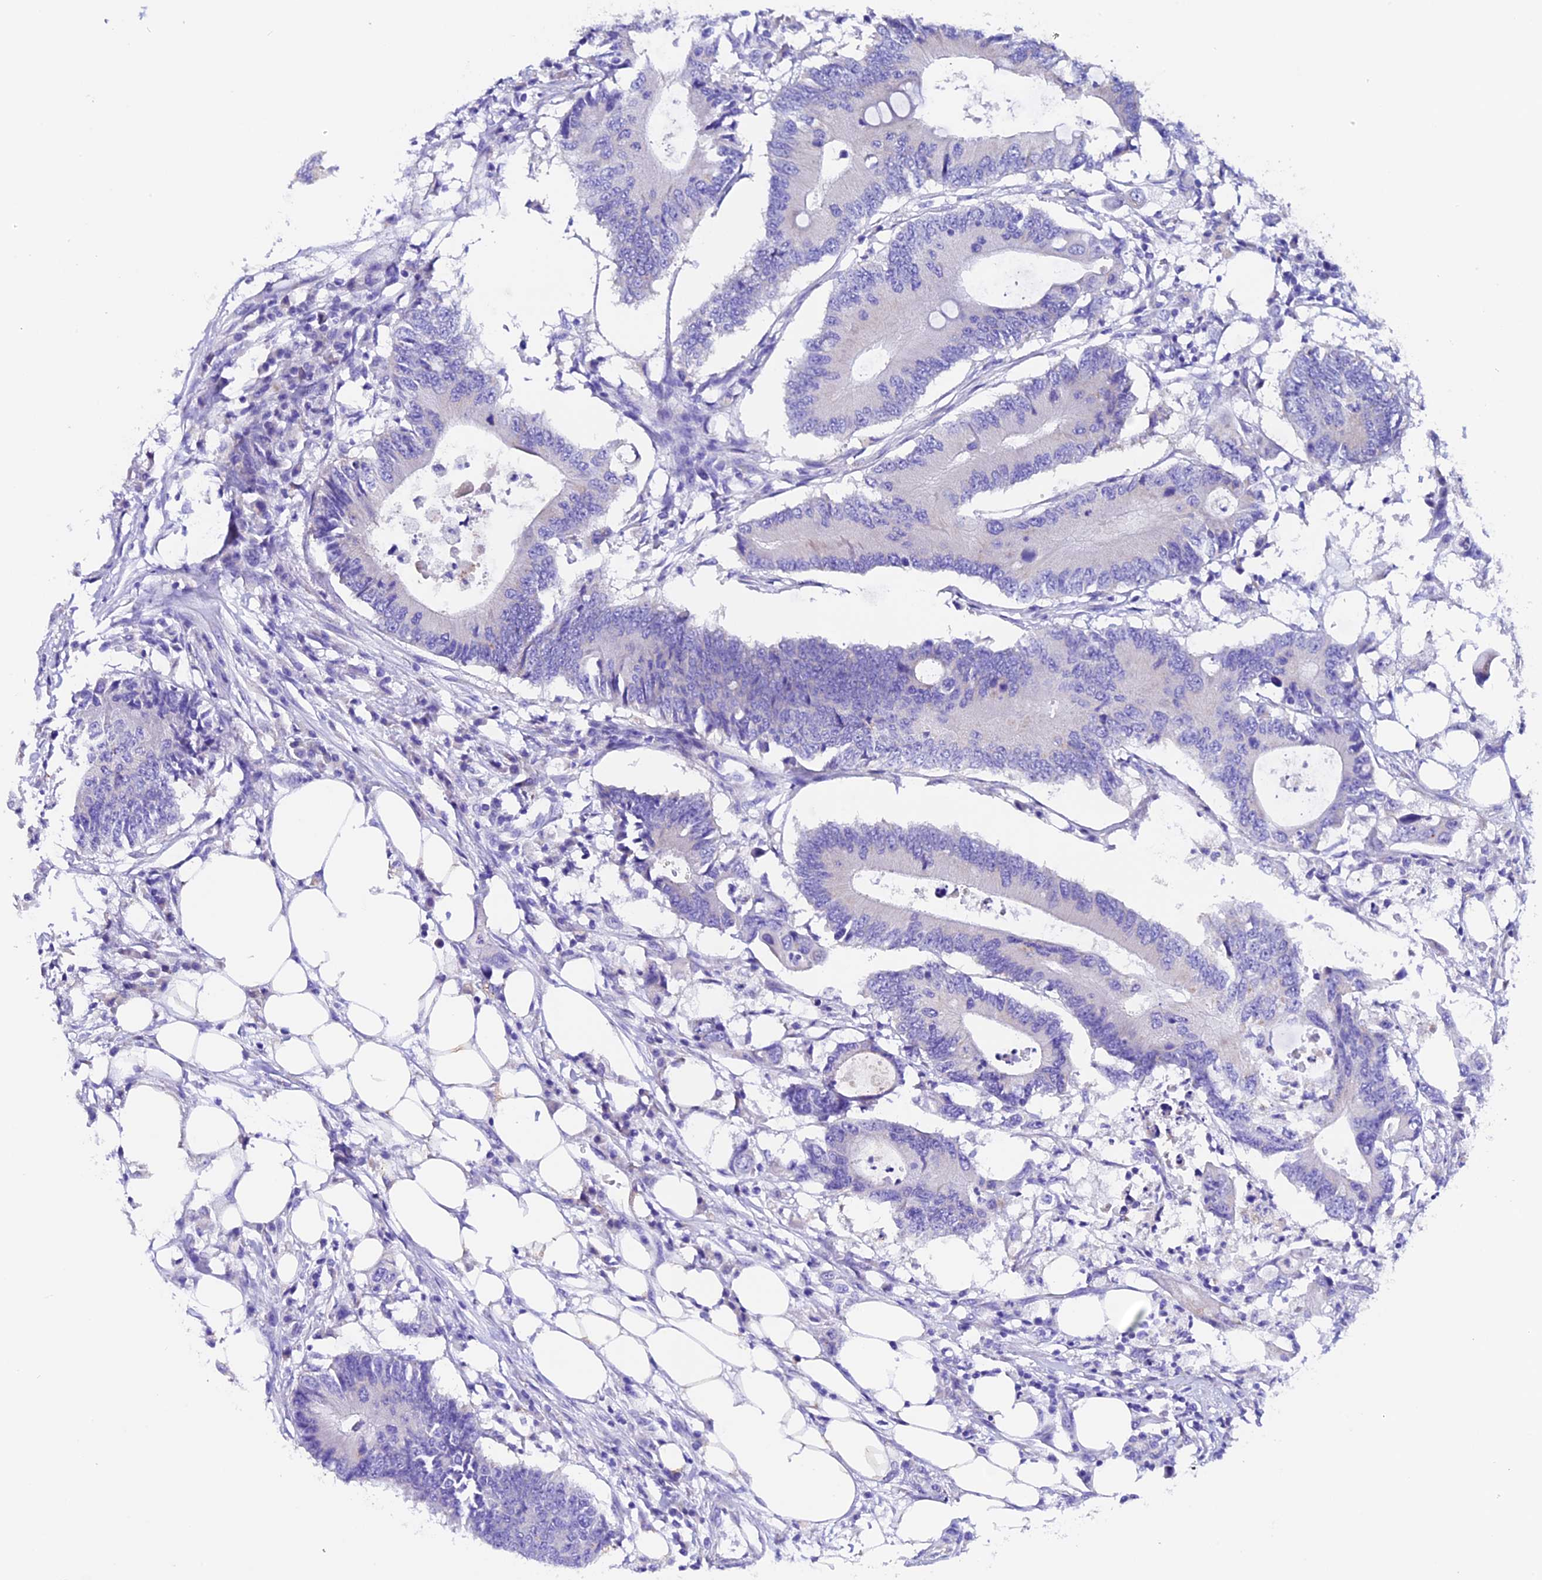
{"staining": {"intensity": "negative", "quantity": "none", "location": "none"}, "tissue": "colorectal cancer", "cell_type": "Tumor cells", "image_type": "cancer", "snomed": [{"axis": "morphology", "description": "Adenocarcinoma, NOS"}, {"axis": "topography", "description": "Colon"}], "caption": "Human colorectal cancer stained for a protein using immunohistochemistry exhibits no positivity in tumor cells.", "gene": "COMTD1", "patient": {"sex": "male", "age": 71}}